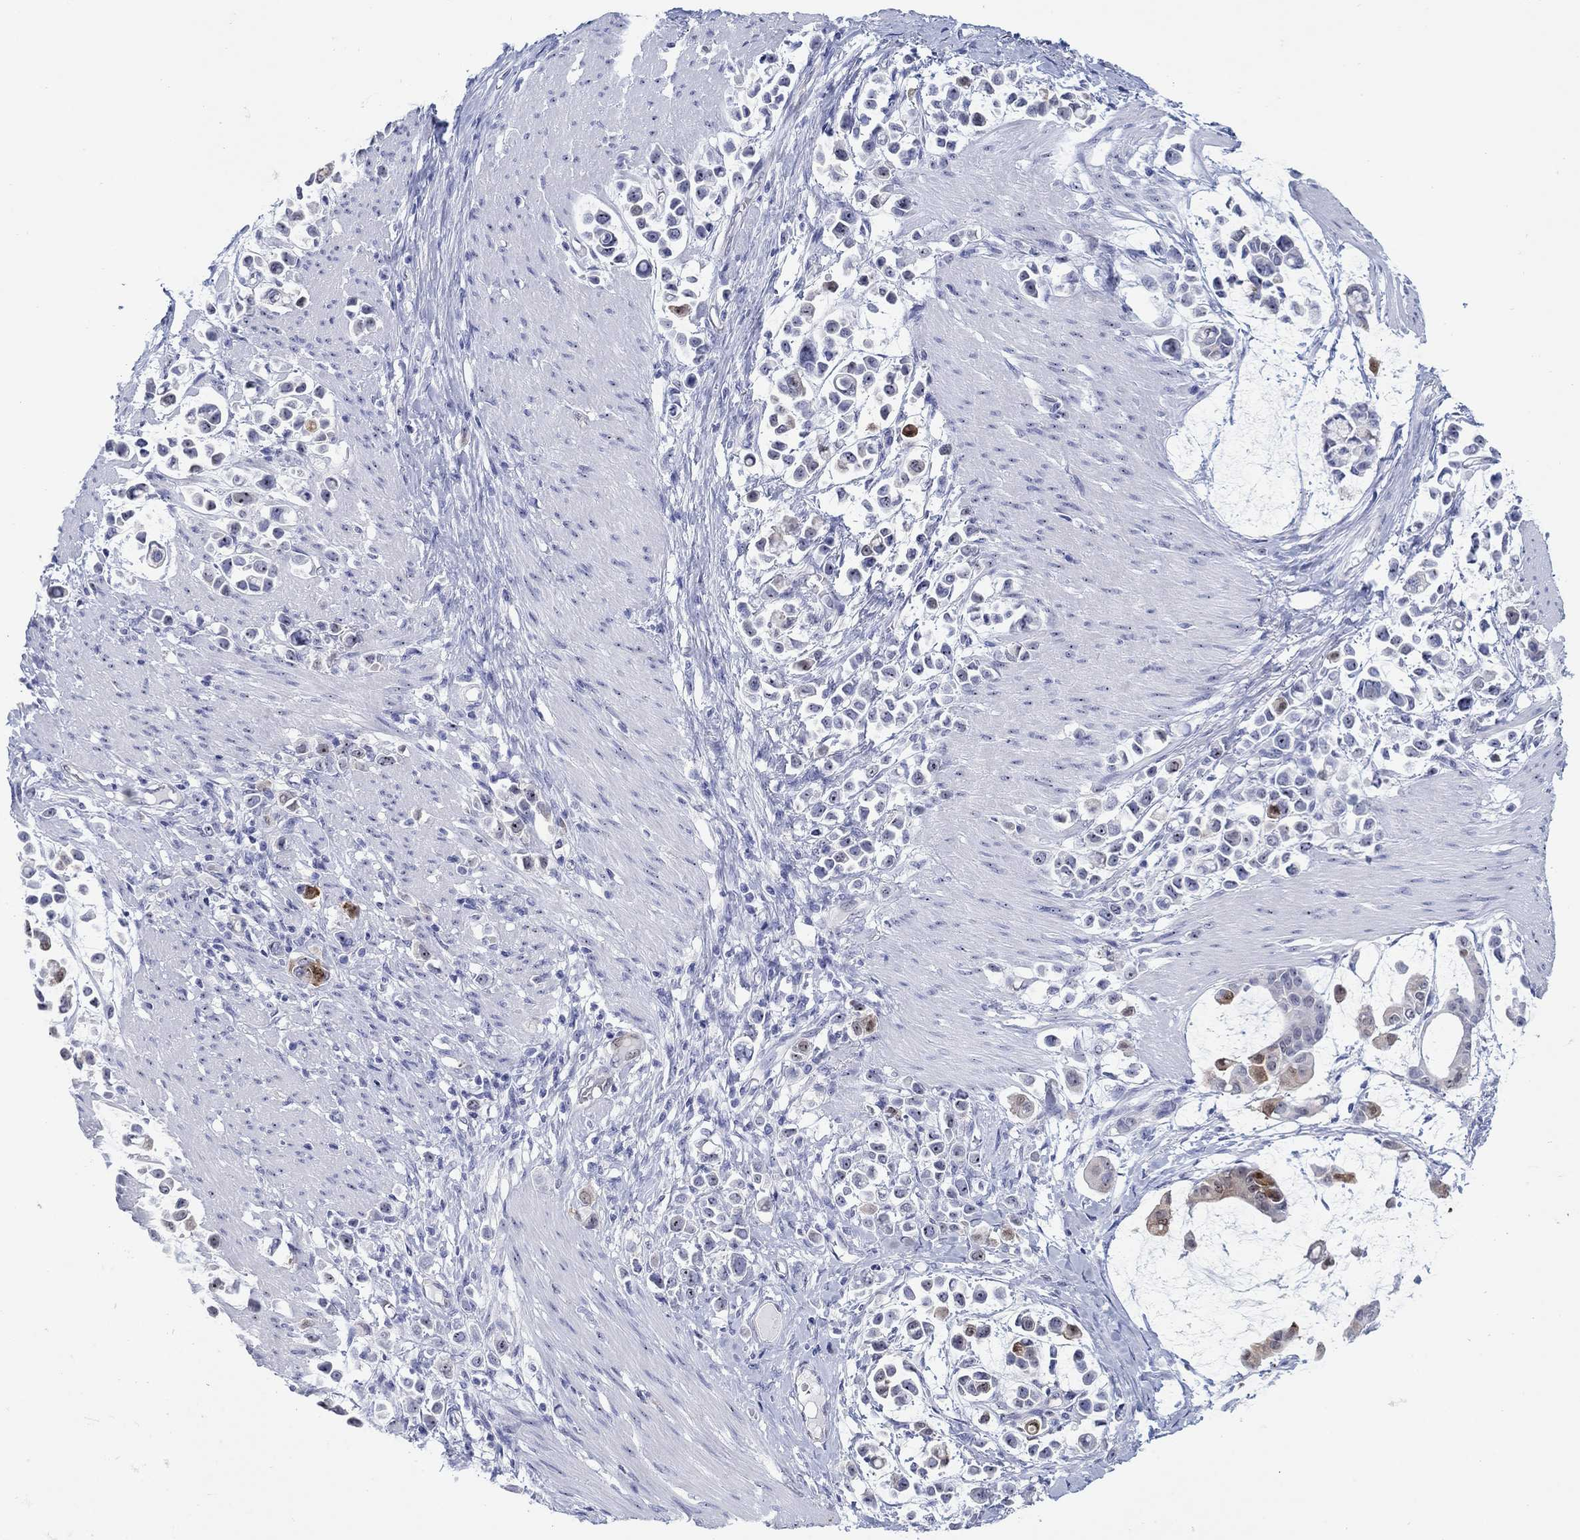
{"staining": {"intensity": "moderate", "quantity": "<25%", "location": "cytoplasmic/membranous"}, "tissue": "stomach cancer", "cell_type": "Tumor cells", "image_type": "cancer", "snomed": [{"axis": "morphology", "description": "Adenocarcinoma, NOS"}, {"axis": "topography", "description": "Stomach"}], "caption": "The image shows staining of stomach adenocarcinoma, revealing moderate cytoplasmic/membranous protein expression (brown color) within tumor cells.", "gene": "AKR1C2", "patient": {"sex": "male", "age": 82}}